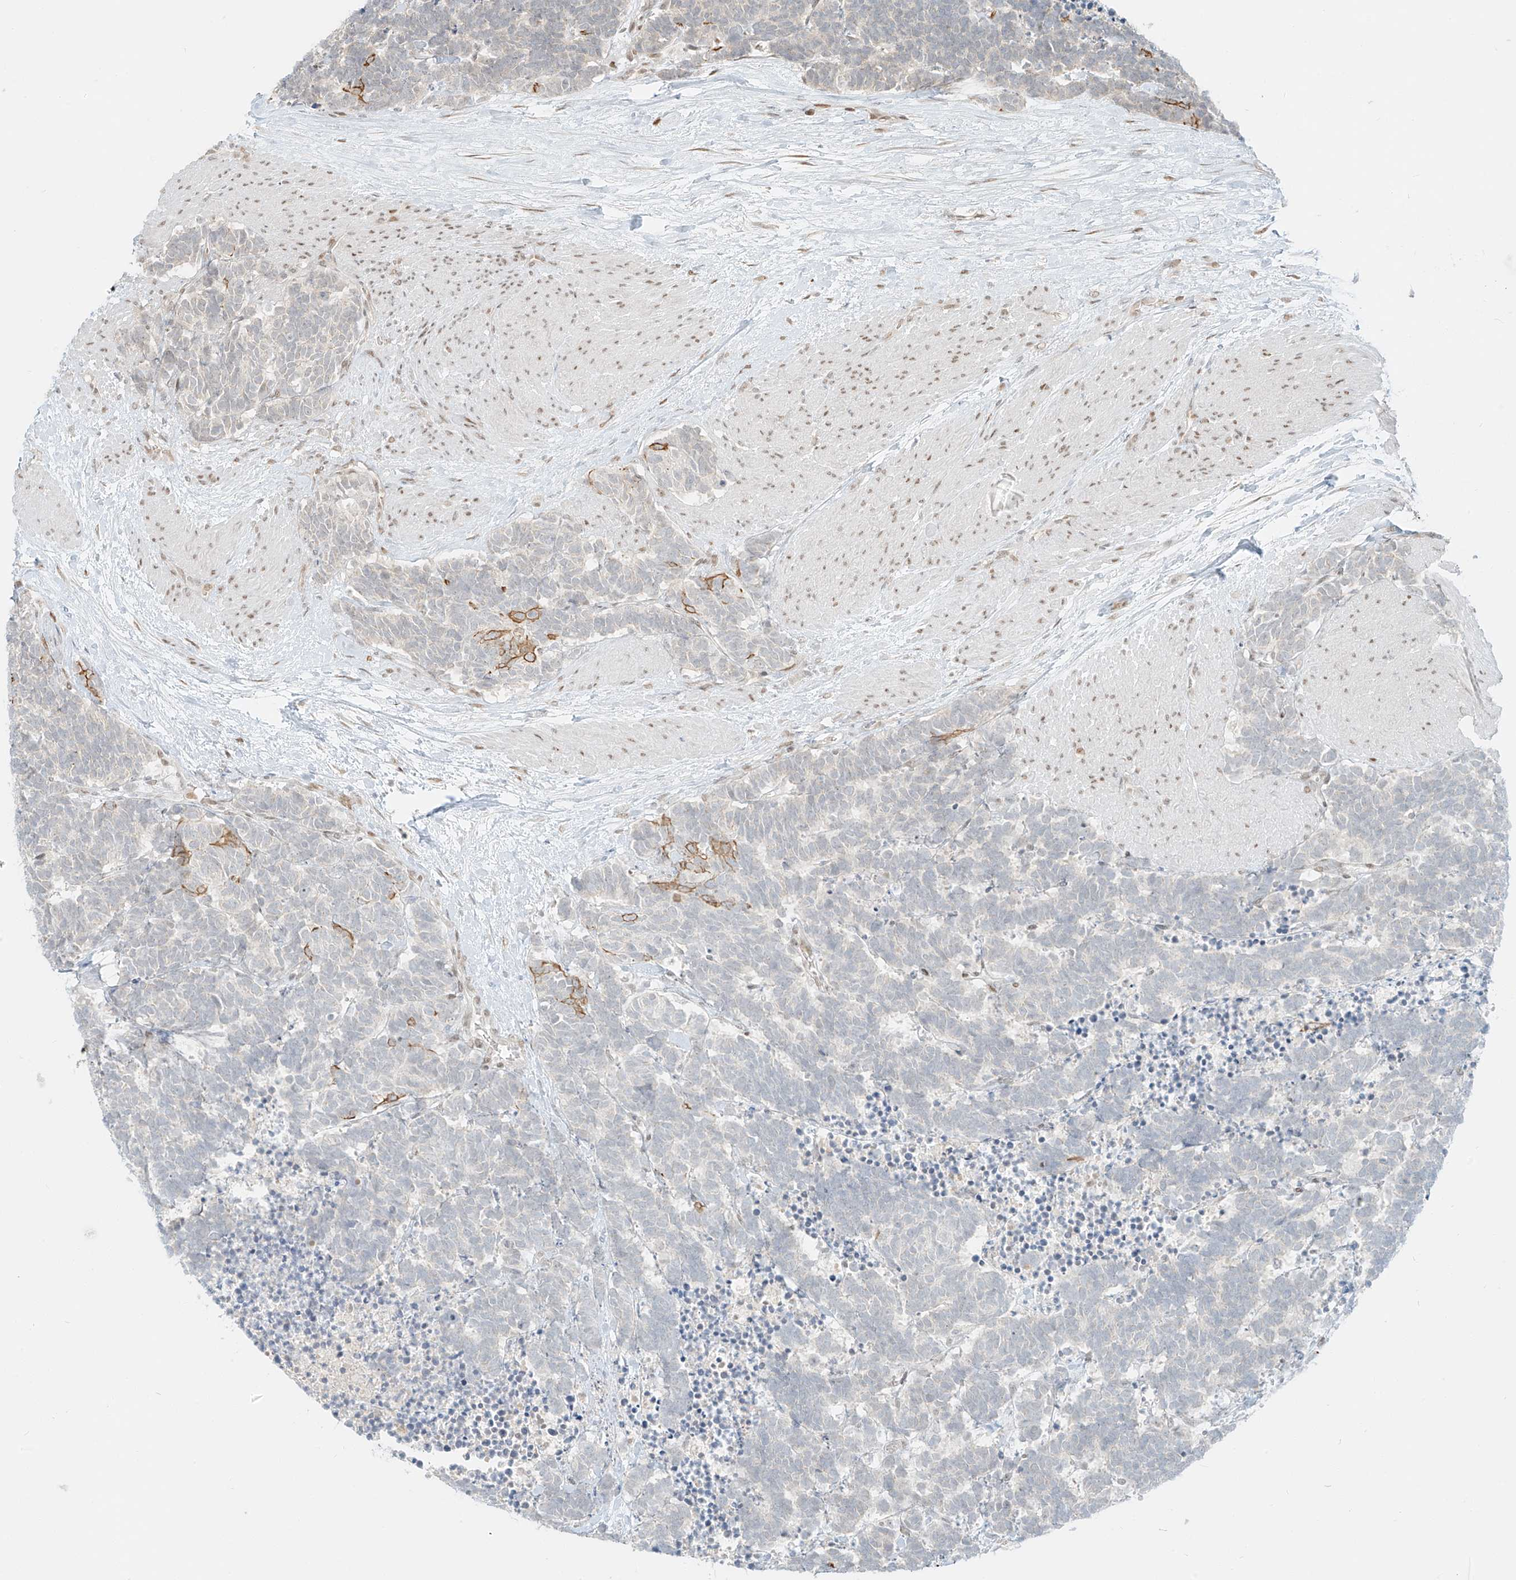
{"staining": {"intensity": "negative", "quantity": "none", "location": "none"}, "tissue": "carcinoid", "cell_type": "Tumor cells", "image_type": "cancer", "snomed": [{"axis": "morphology", "description": "Carcinoma, NOS"}, {"axis": "morphology", "description": "Carcinoid, malignant, NOS"}, {"axis": "topography", "description": "Urinary bladder"}], "caption": "Tumor cells show no significant staining in carcinoid (malignant). (Immunohistochemistry, brightfield microscopy, high magnification).", "gene": "ZNF774", "patient": {"sex": "male", "age": 57}}